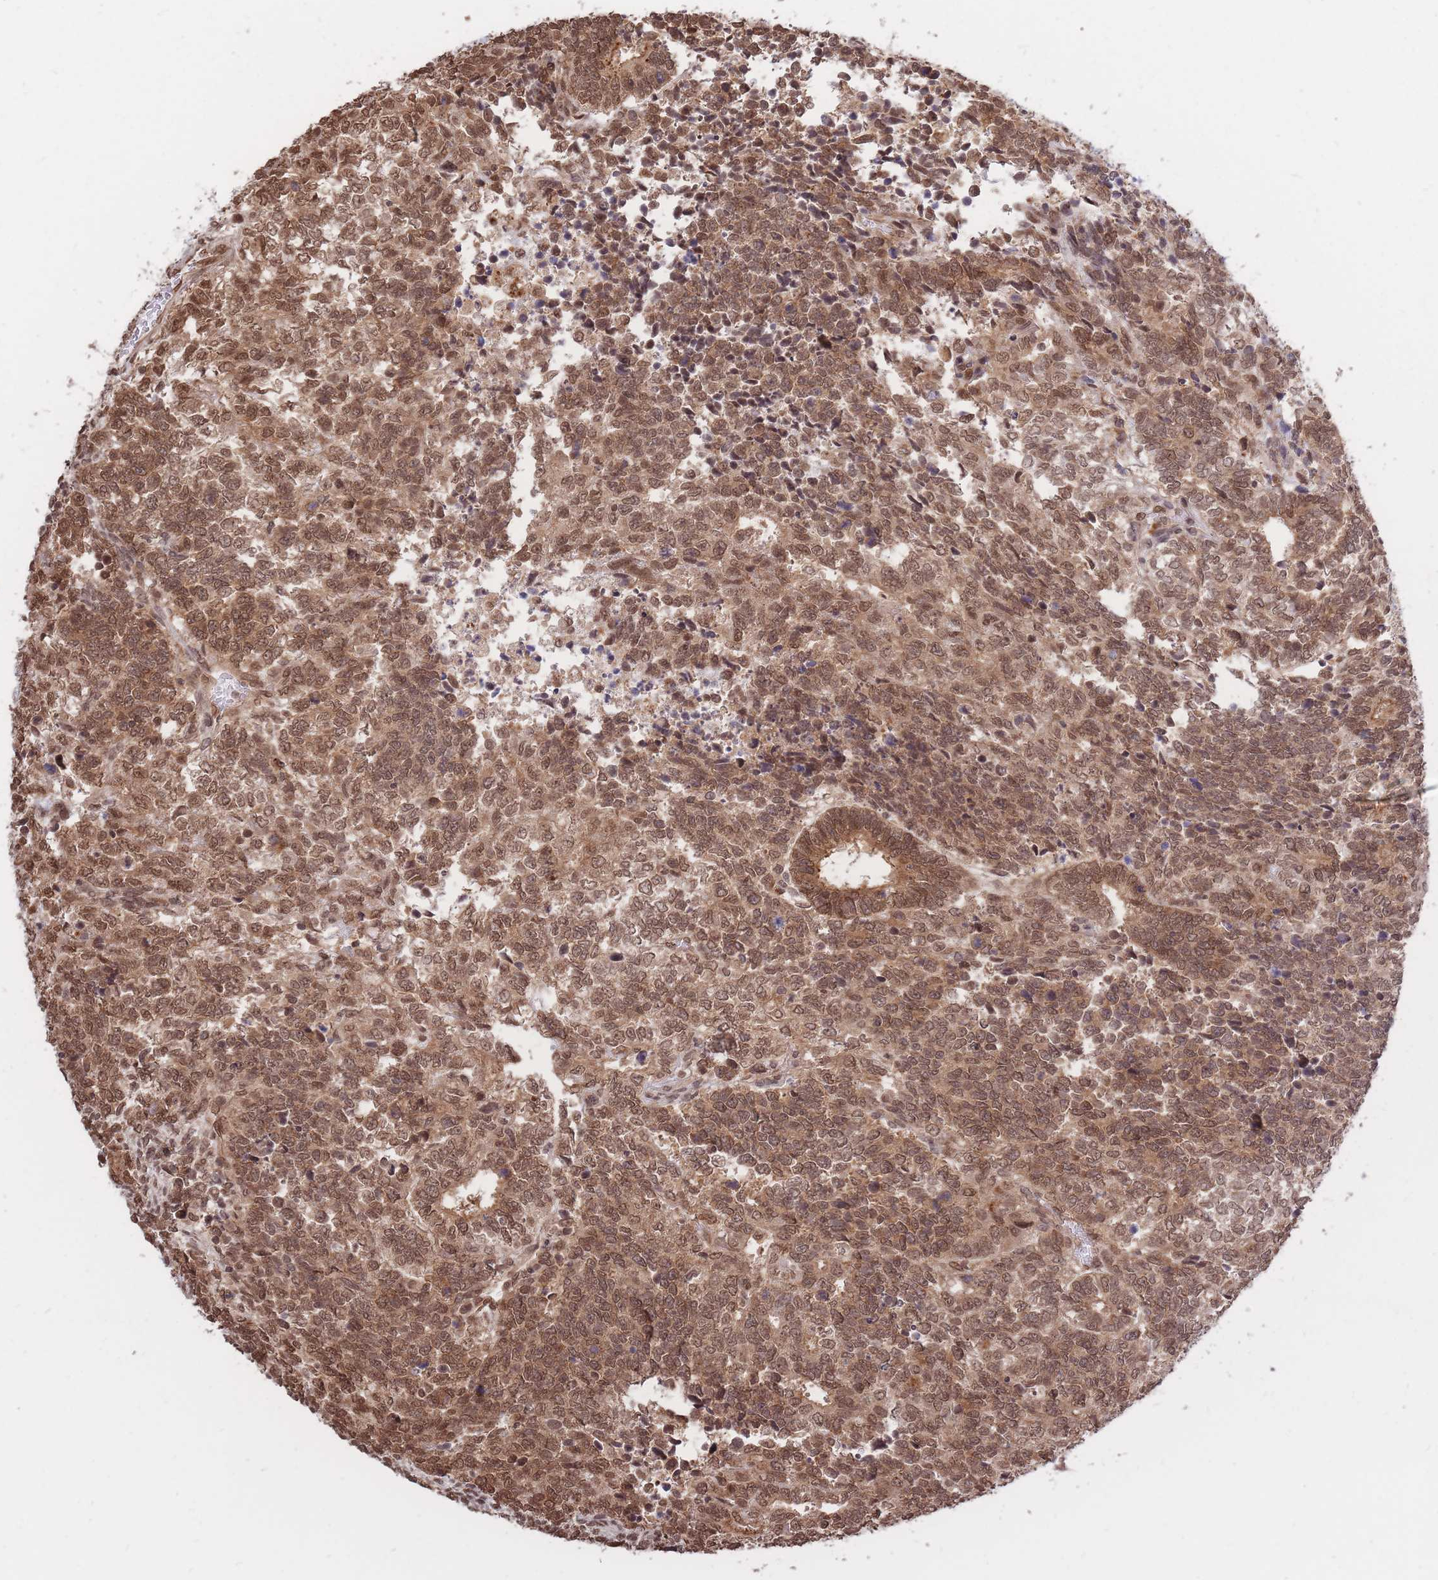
{"staining": {"intensity": "moderate", "quantity": ">75%", "location": "cytoplasmic/membranous,nuclear"}, "tissue": "testis cancer", "cell_type": "Tumor cells", "image_type": "cancer", "snomed": [{"axis": "morphology", "description": "Carcinoma, Embryonal, NOS"}, {"axis": "topography", "description": "Testis"}], "caption": "High-power microscopy captured an immunohistochemistry (IHC) photomicrograph of testis embryonal carcinoma, revealing moderate cytoplasmic/membranous and nuclear staining in about >75% of tumor cells.", "gene": "SRA1", "patient": {"sex": "male", "age": 23}}